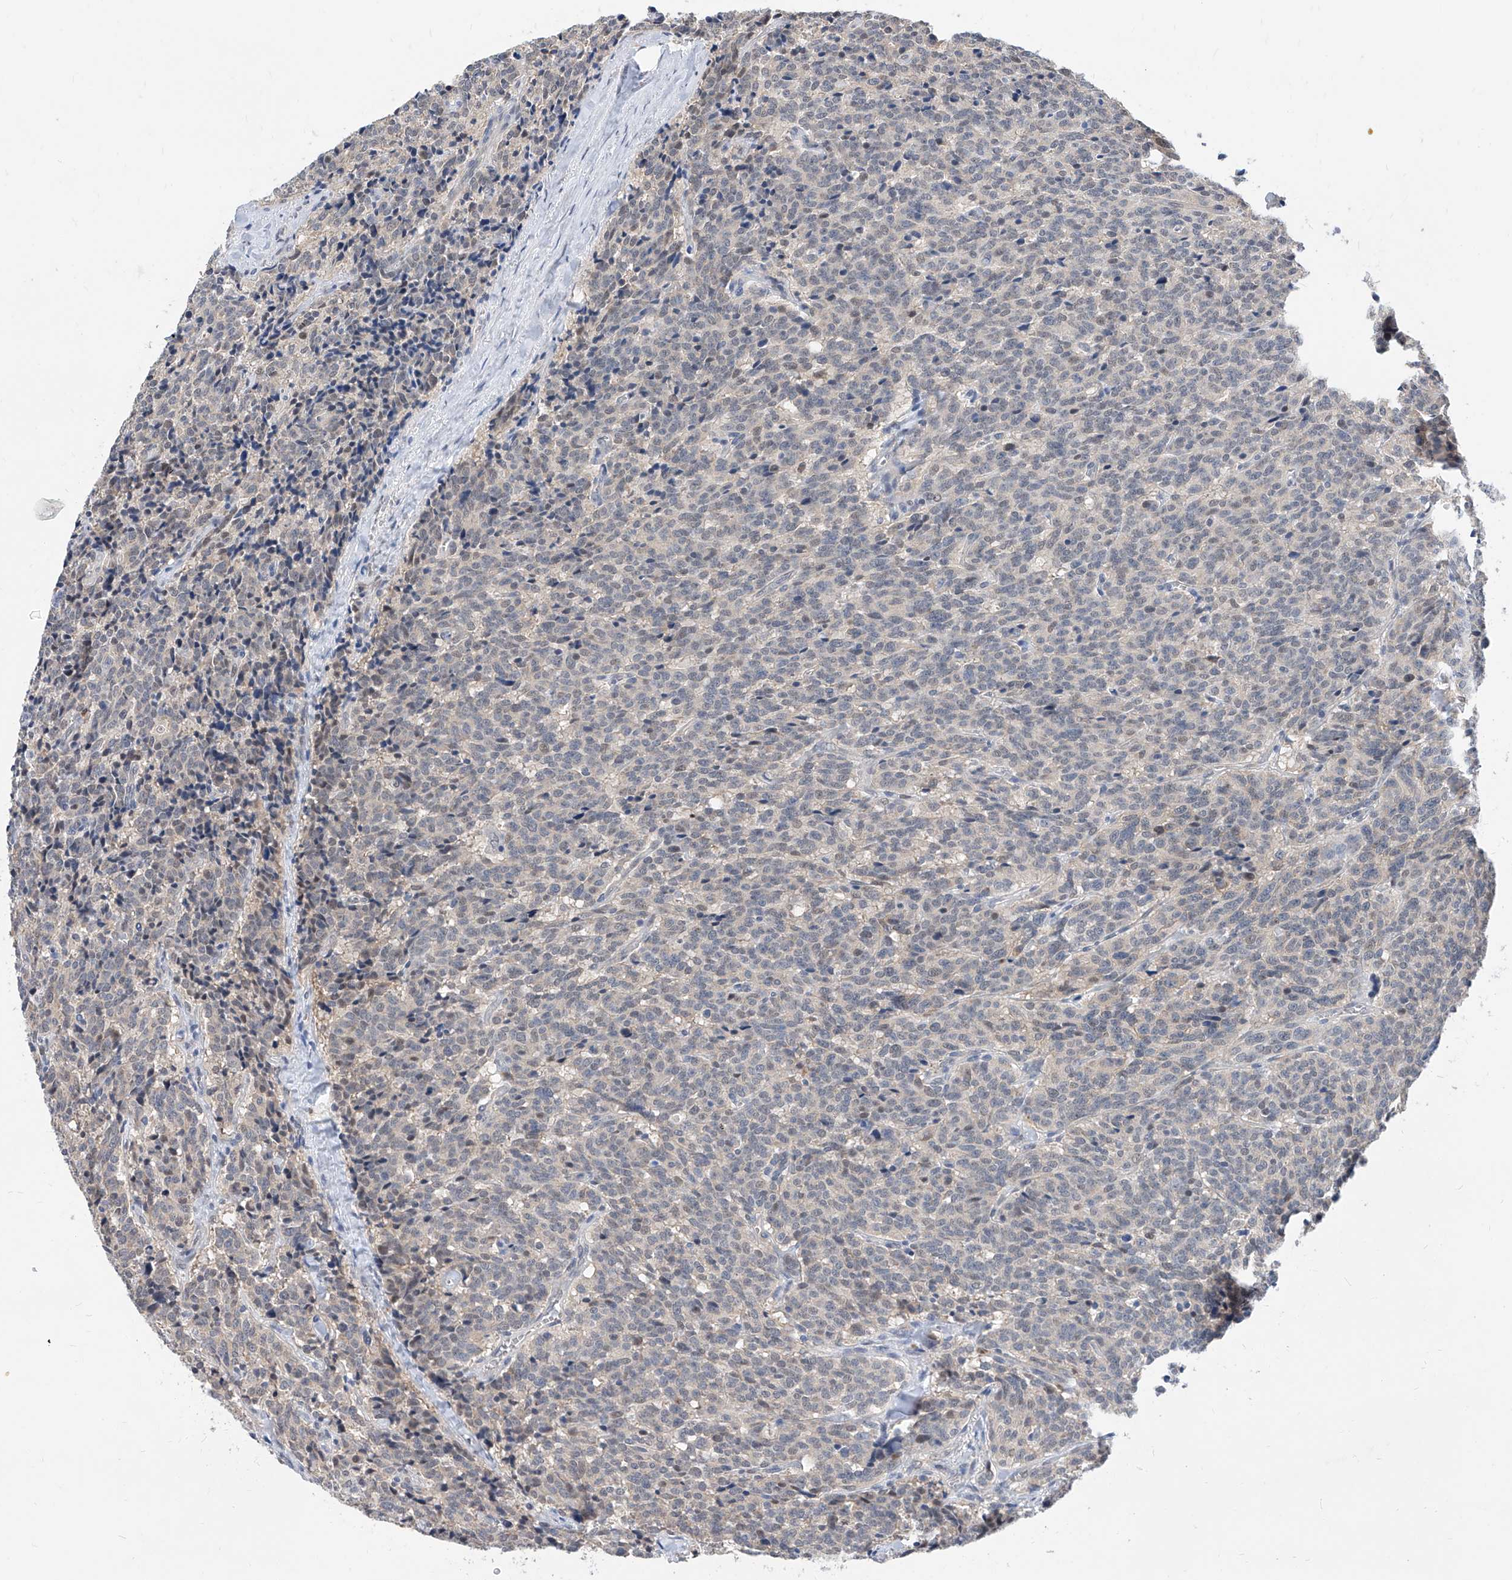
{"staining": {"intensity": "negative", "quantity": "none", "location": "none"}, "tissue": "carcinoid", "cell_type": "Tumor cells", "image_type": "cancer", "snomed": [{"axis": "morphology", "description": "Carcinoid, malignant, NOS"}, {"axis": "topography", "description": "Lung"}], "caption": "Immunohistochemistry micrograph of human carcinoid (malignant) stained for a protein (brown), which shows no positivity in tumor cells.", "gene": "CARMIL3", "patient": {"sex": "female", "age": 46}}